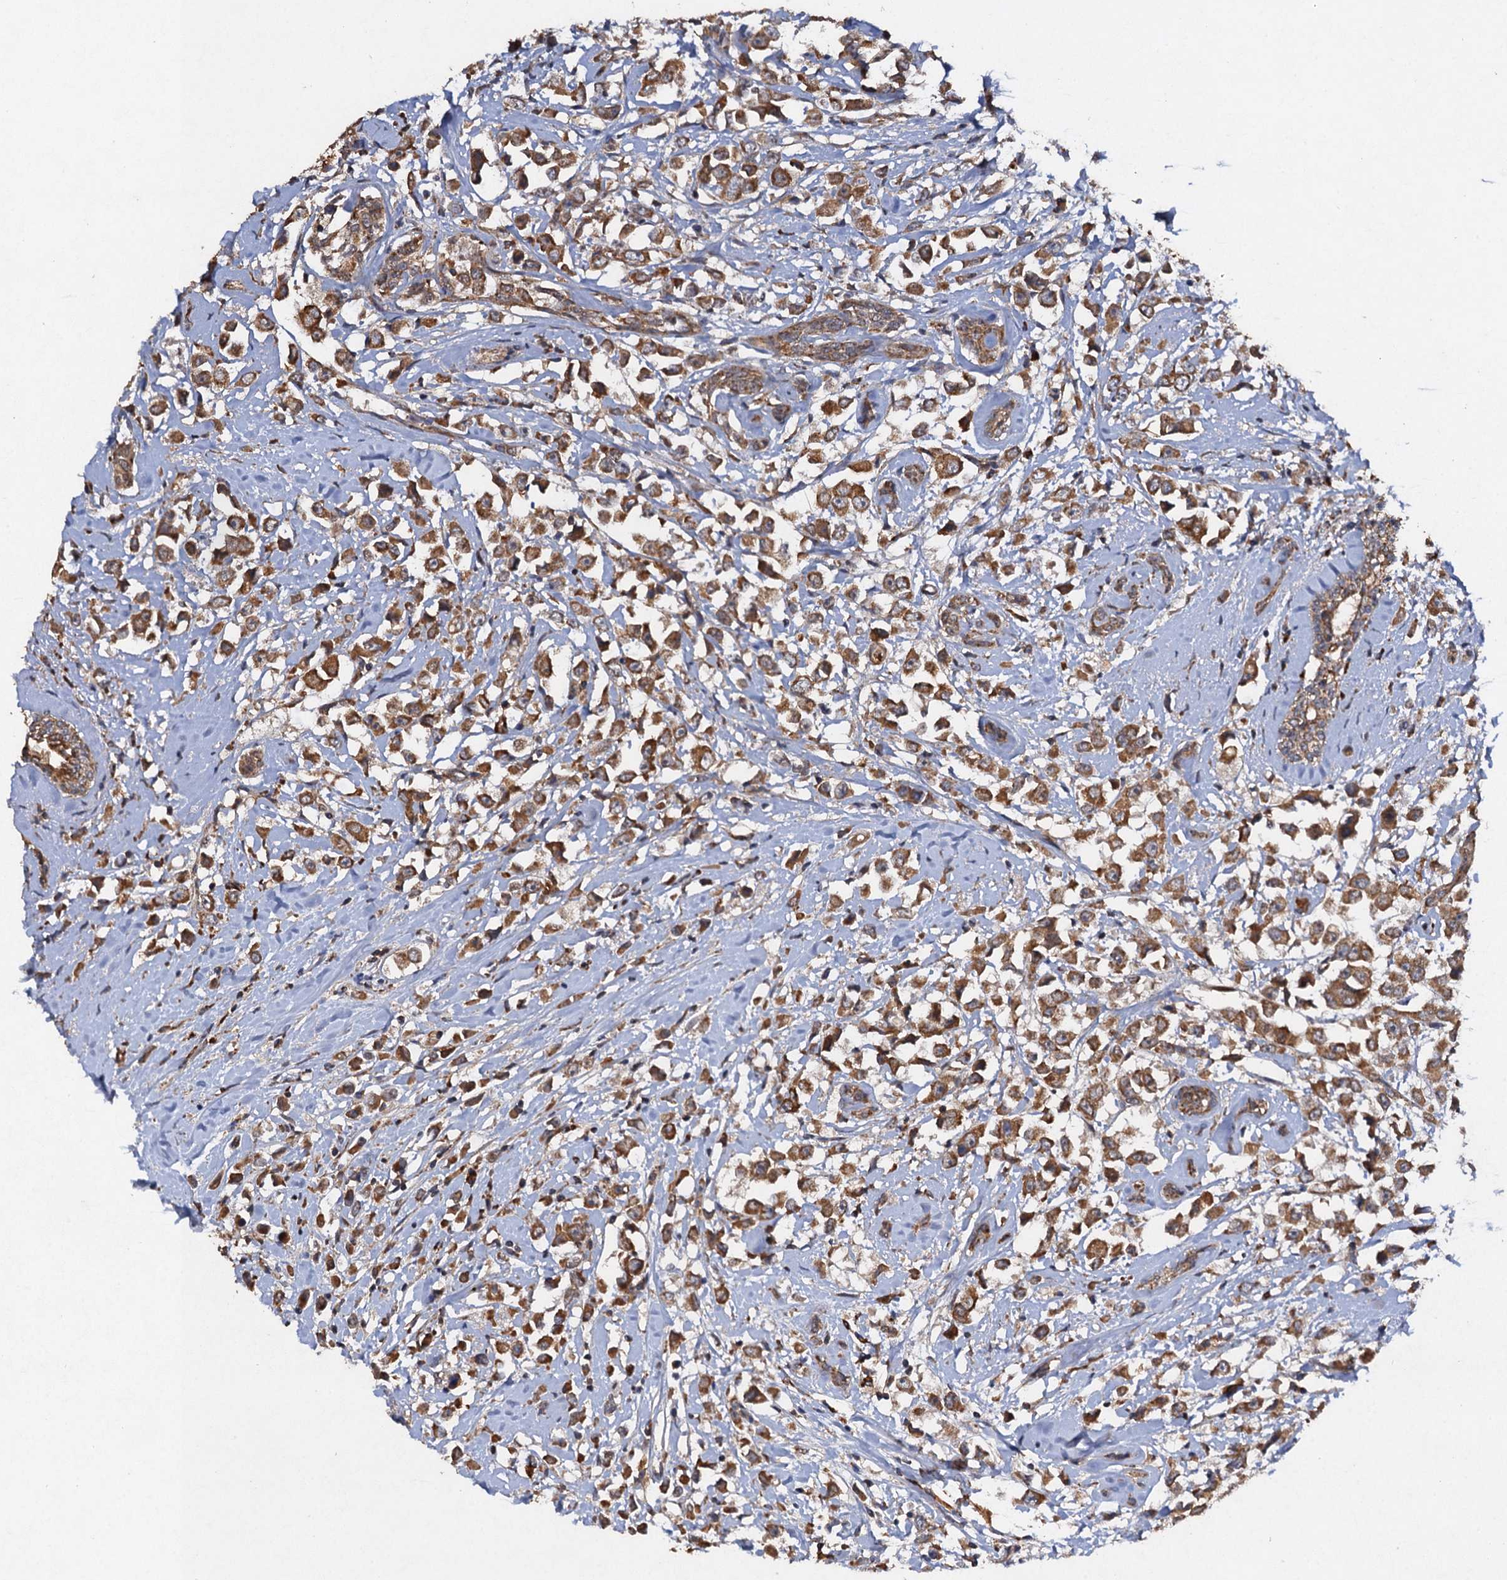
{"staining": {"intensity": "moderate", "quantity": ">75%", "location": "cytoplasmic/membranous"}, "tissue": "breast cancer", "cell_type": "Tumor cells", "image_type": "cancer", "snomed": [{"axis": "morphology", "description": "Duct carcinoma"}, {"axis": "topography", "description": "Breast"}], "caption": "Breast cancer stained with a protein marker exhibits moderate staining in tumor cells.", "gene": "NDUFA13", "patient": {"sex": "female", "age": 87}}